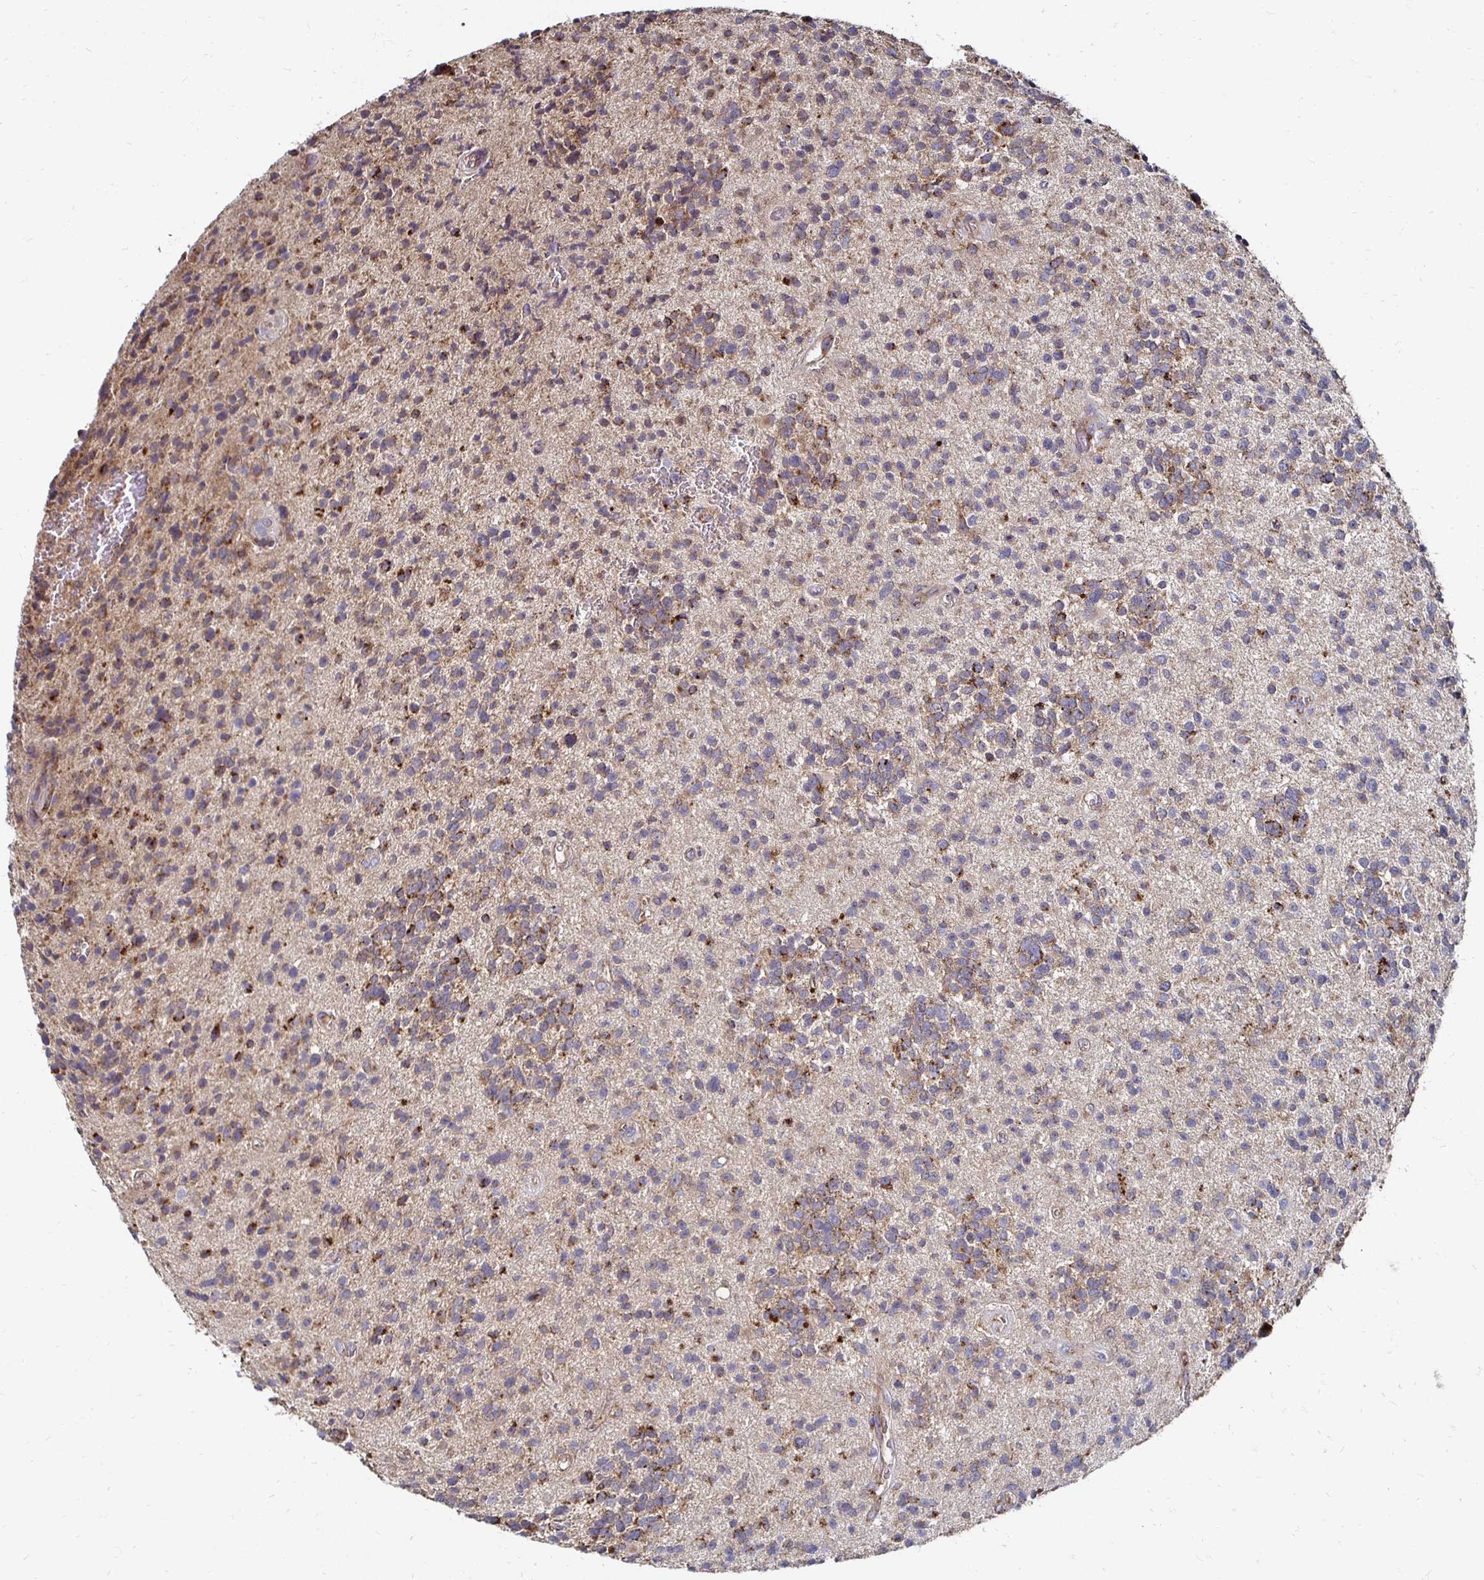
{"staining": {"intensity": "moderate", "quantity": "25%-75%", "location": "cytoplasmic/membranous"}, "tissue": "glioma", "cell_type": "Tumor cells", "image_type": "cancer", "snomed": [{"axis": "morphology", "description": "Glioma, malignant, High grade"}, {"axis": "topography", "description": "Brain"}], "caption": "Malignant glioma (high-grade) tissue displays moderate cytoplasmic/membranous positivity in about 25%-75% of tumor cells", "gene": "NCSTN", "patient": {"sex": "male", "age": 29}}